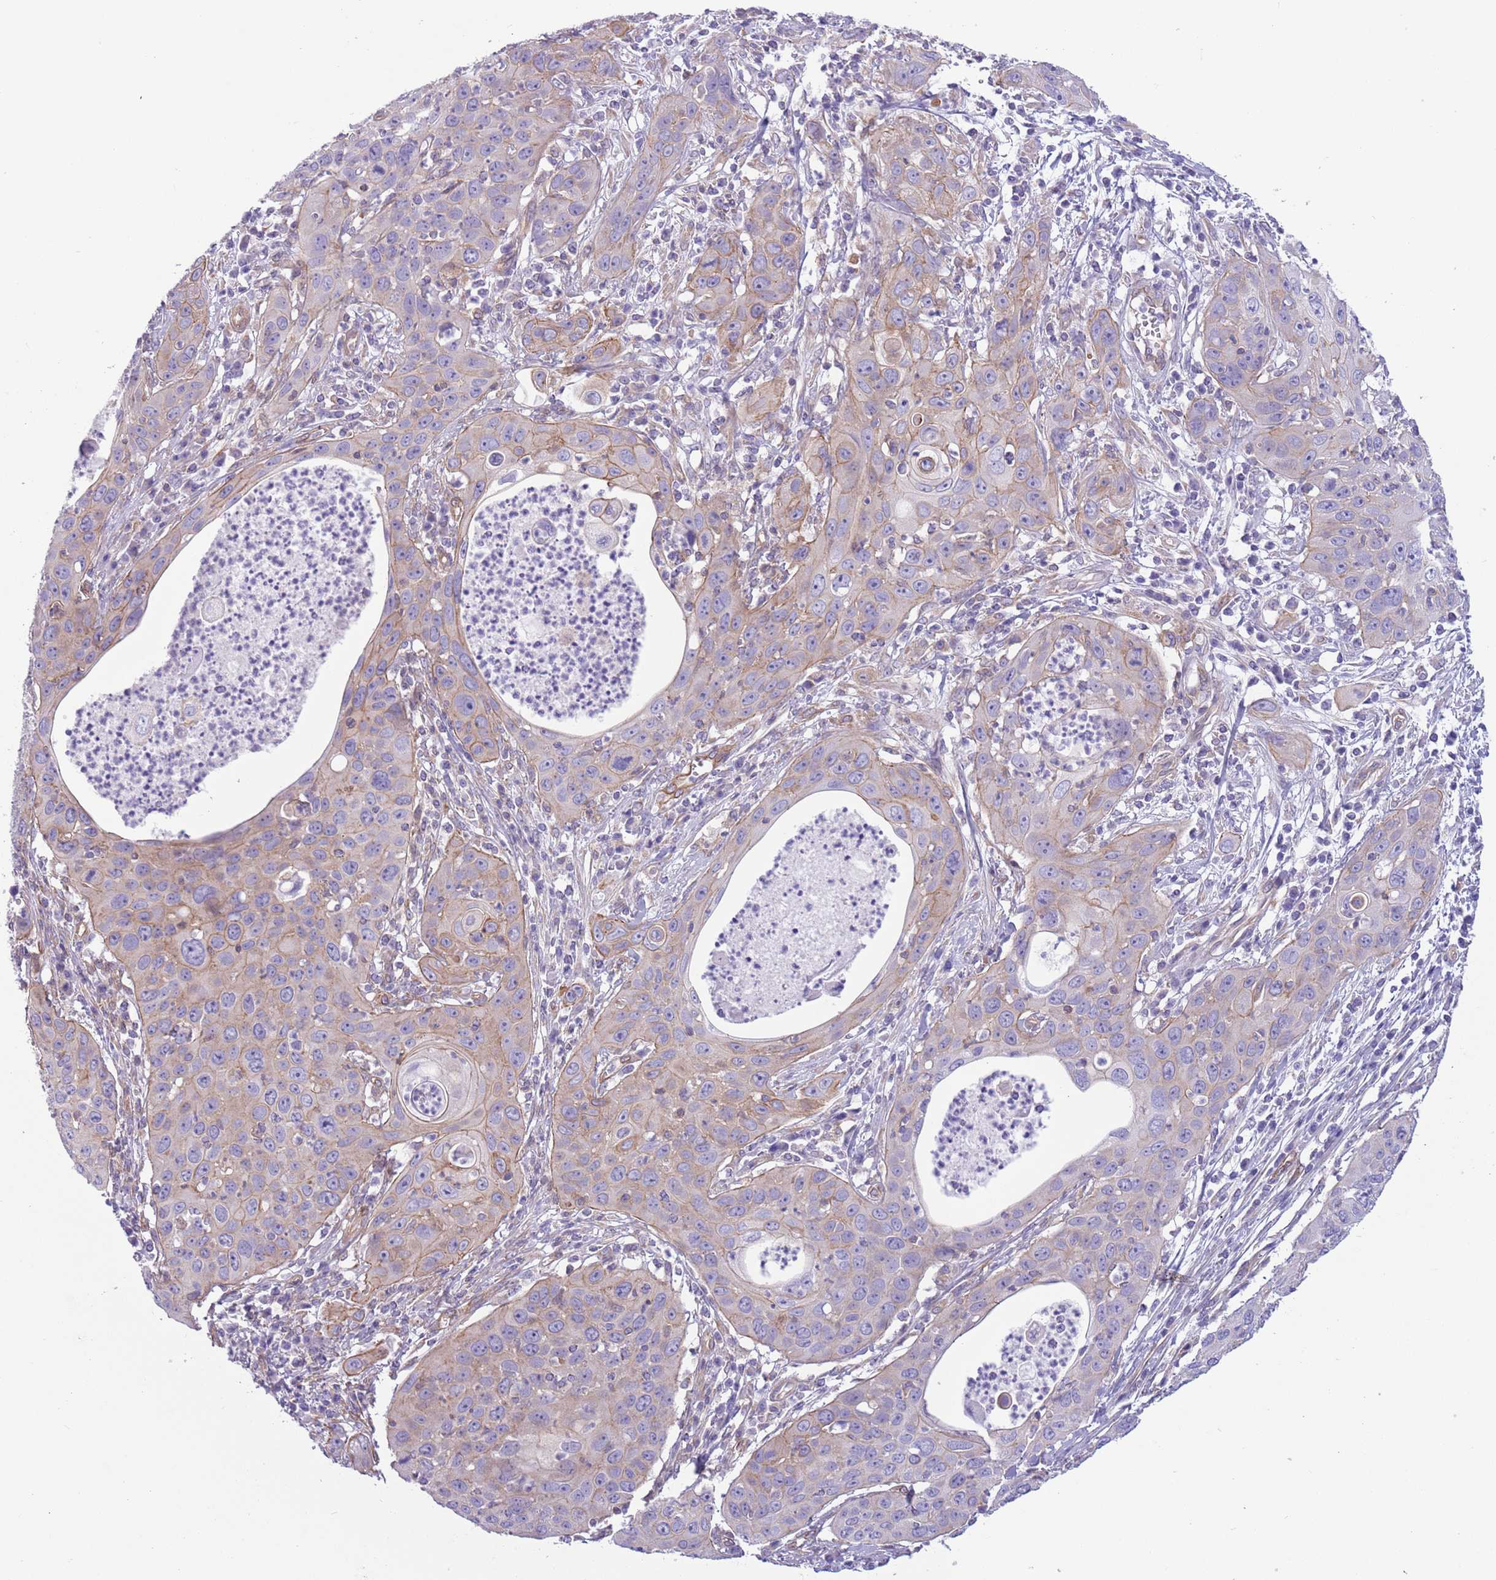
{"staining": {"intensity": "moderate", "quantity": "25%-75%", "location": "cytoplasmic/membranous"}, "tissue": "cervical cancer", "cell_type": "Tumor cells", "image_type": "cancer", "snomed": [{"axis": "morphology", "description": "Squamous cell carcinoma, NOS"}, {"axis": "topography", "description": "Cervix"}], "caption": "DAB (3,3'-diaminobenzidine) immunohistochemical staining of human cervical cancer (squamous cell carcinoma) shows moderate cytoplasmic/membranous protein staining in about 25%-75% of tumor cells.", "gene": "RBP3", "patient": {"sex": "female", "age": 36}}